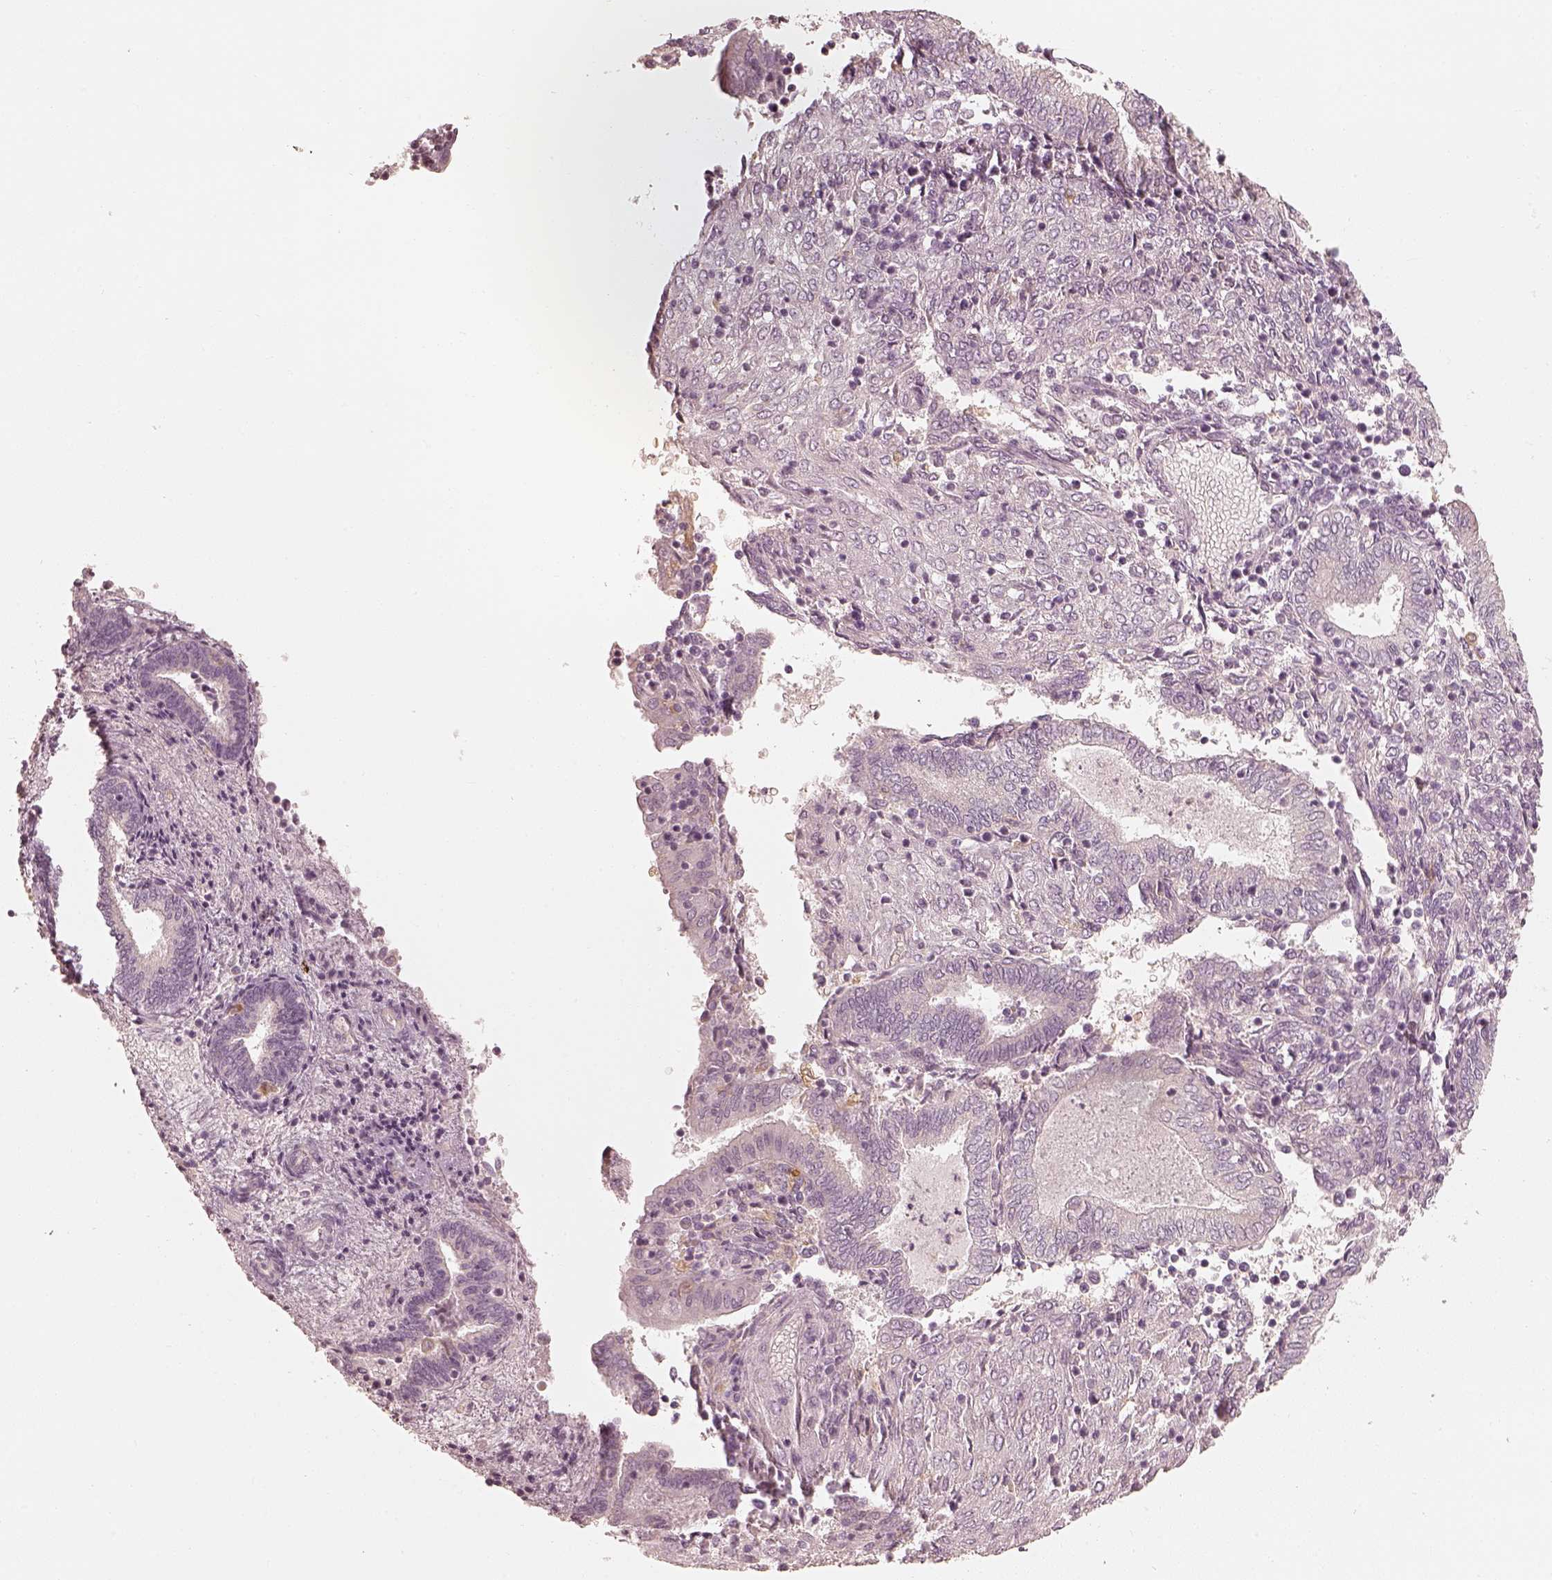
{"staining": {"intensity": "negative", "quantity": "none", "location": "none"}, "tissue": "endometrium", "cell_type": "Cells in endometrial stroma", "image_type": "normal", "snomed": [{"axis": "morphology", "description": "Normal tissue, NOS"}, {"axis": "topography", "description": "Endometrium"}], "caption": "Immunohistochemical staining of normal endometrium demonstrates no significant expression in cells in endometrial stroma. Nuclei are stained in blue.", "gene": "FMNL2", "patient": {"sex": "female", "age": 42}}